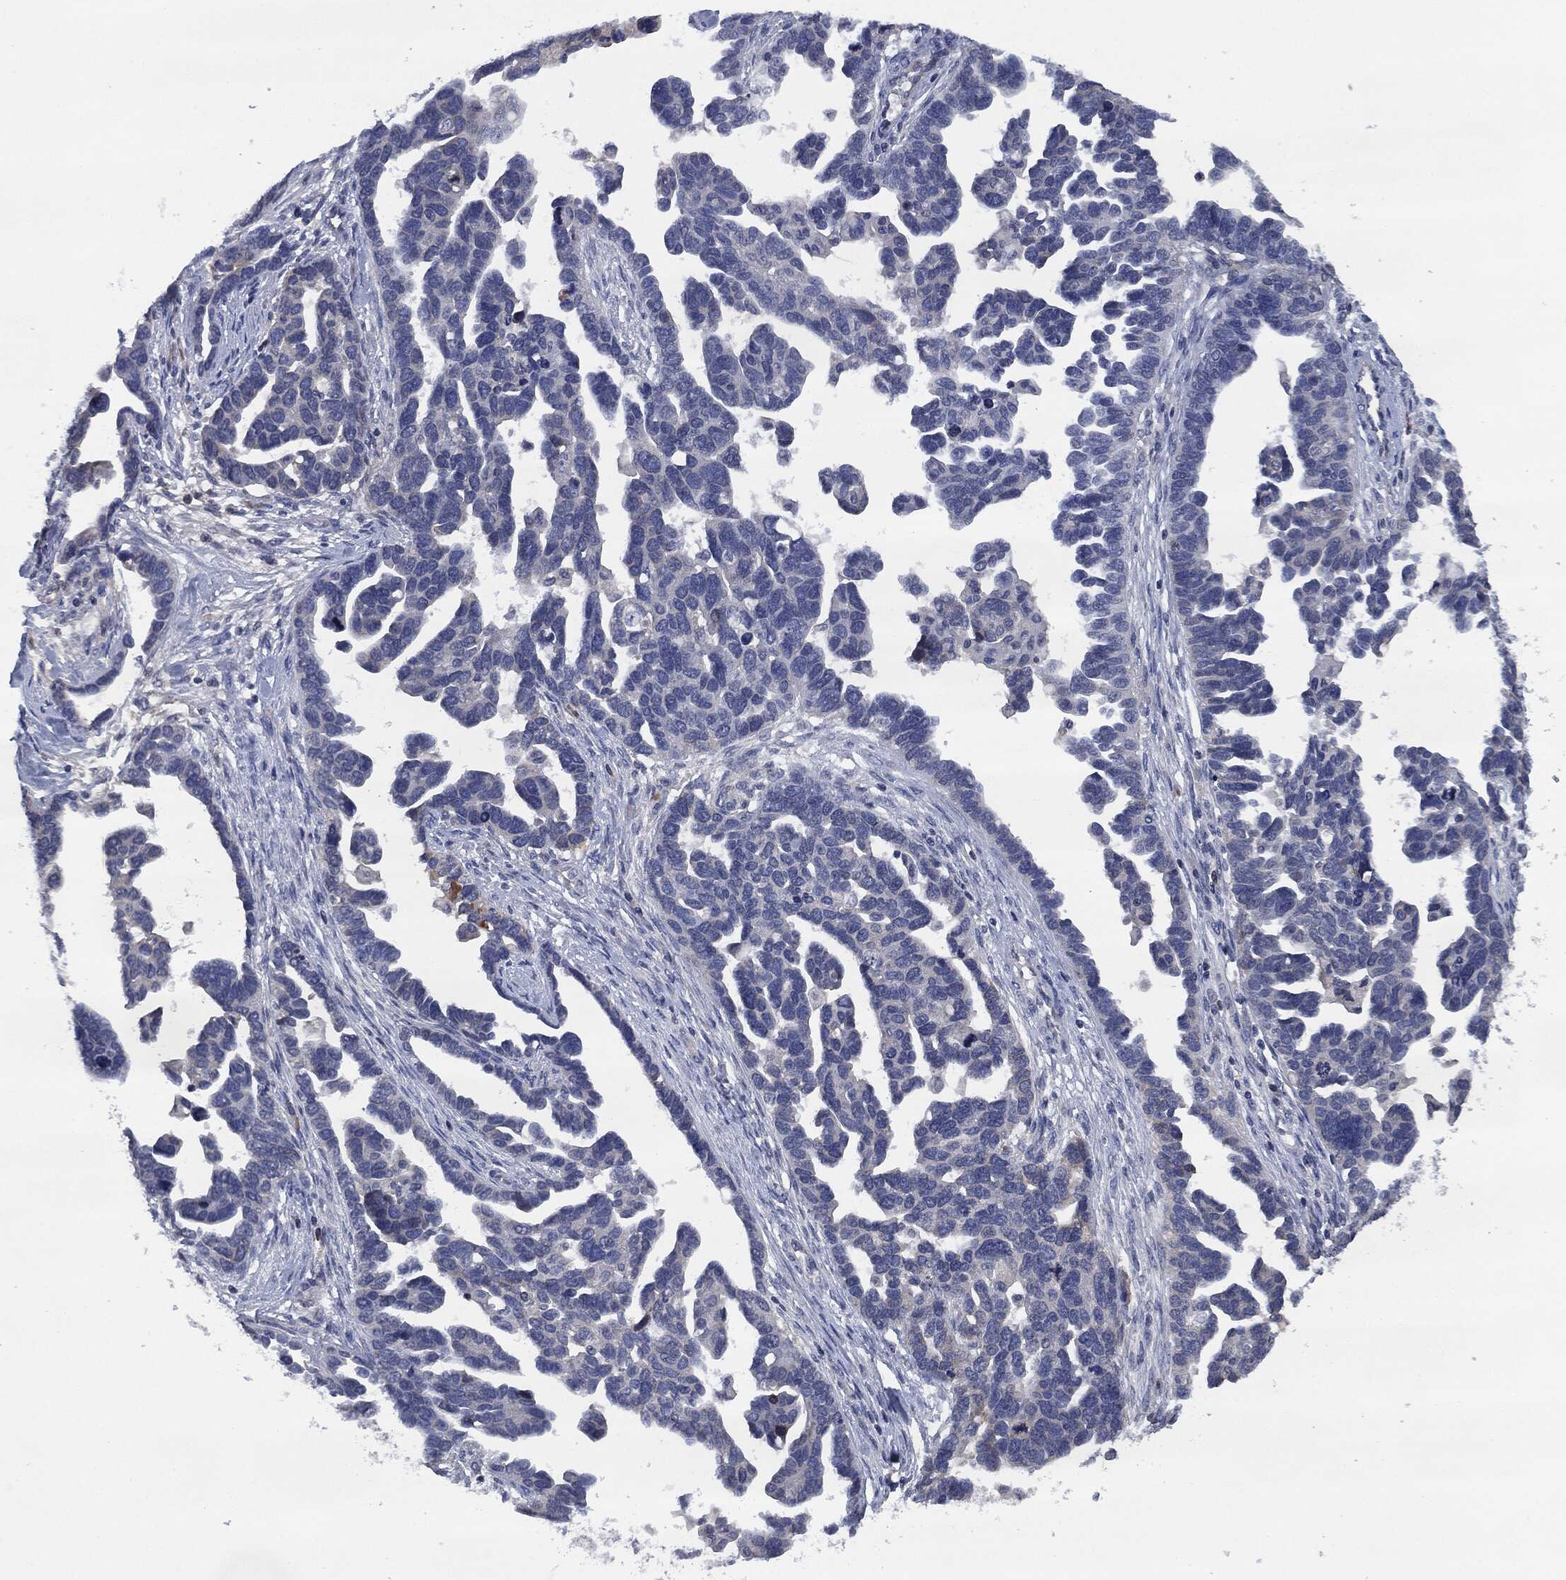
{"staining": {"intensity": "negative", "quantity": "none", "location": "none"}, "tissue": "ovarian cancer", "cell_type": "Tumor cells", "image_type": "cancer", "snomed": [{"axis": "morphology", "description": "Cystadenocarcinoma, serous, NOS"}, {"axis": "topography", "description": "Ovary"}], "caption": "Immunohistochemistry of human serous cystadenocarcinoma (ovarian) exhibits no expression in tumor cells.", "gene": "IL2RG", "patient": {"sex": "female", "age": 54}}